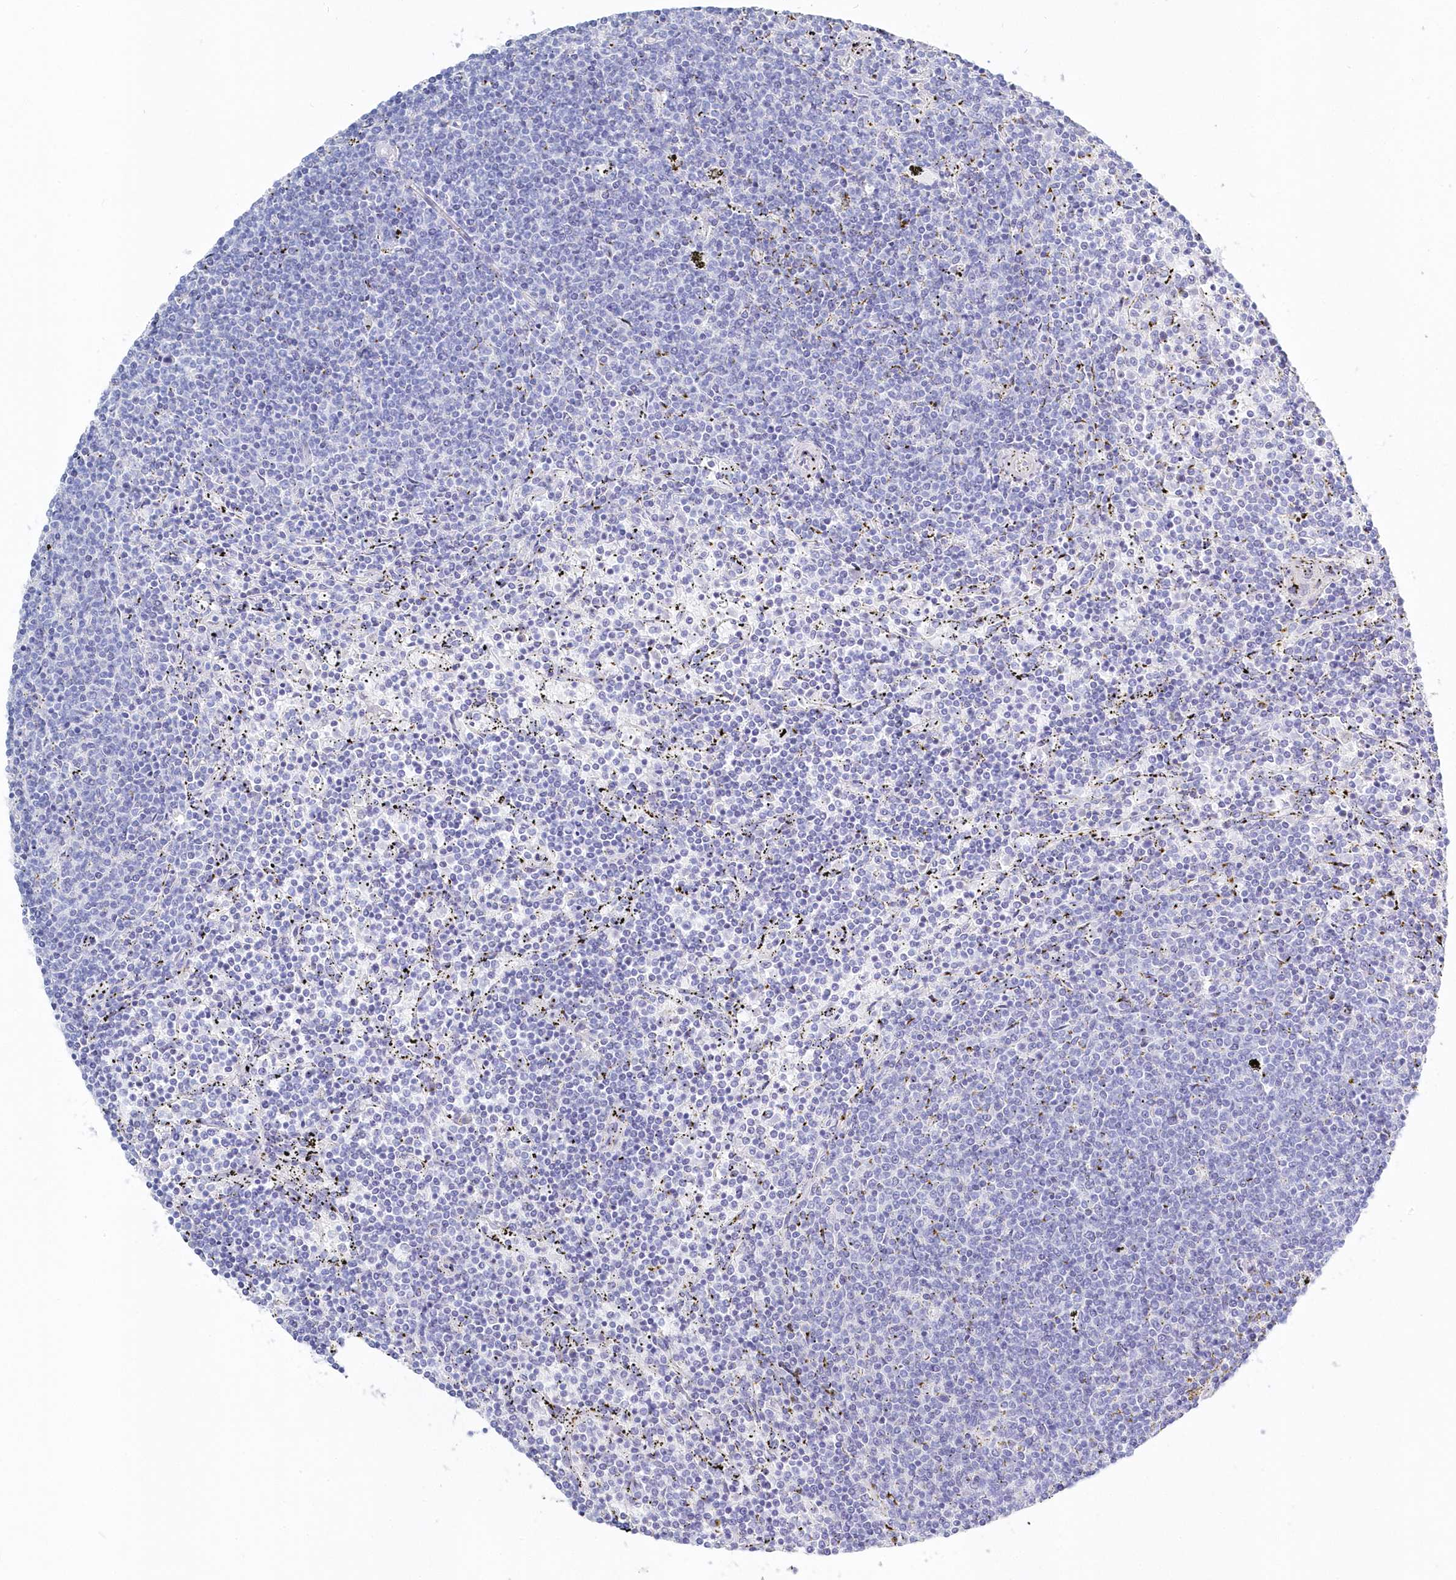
{"staining": {"intensity": "negative", "quantity": "none", "location": "none"}, "tissue": "lymphoma", "cell_type": "Tumor cells", "image_type": "cancer", "snomed": [{"axis": "morphology", "description": "Malignant lymphoma, non-Hodgkin's type, Low grade"}, {"axis": "topography", "description": "Spleen"}], "caption": "This is an immunohistochemistry (IHC) photomicrograph of malignant lymphoma, non-Hodgkin's type (low-grade). There is no staining in tumor cells.", "gene": "CSNK1G2", "patient": {"sex": "female", "age": 50}}